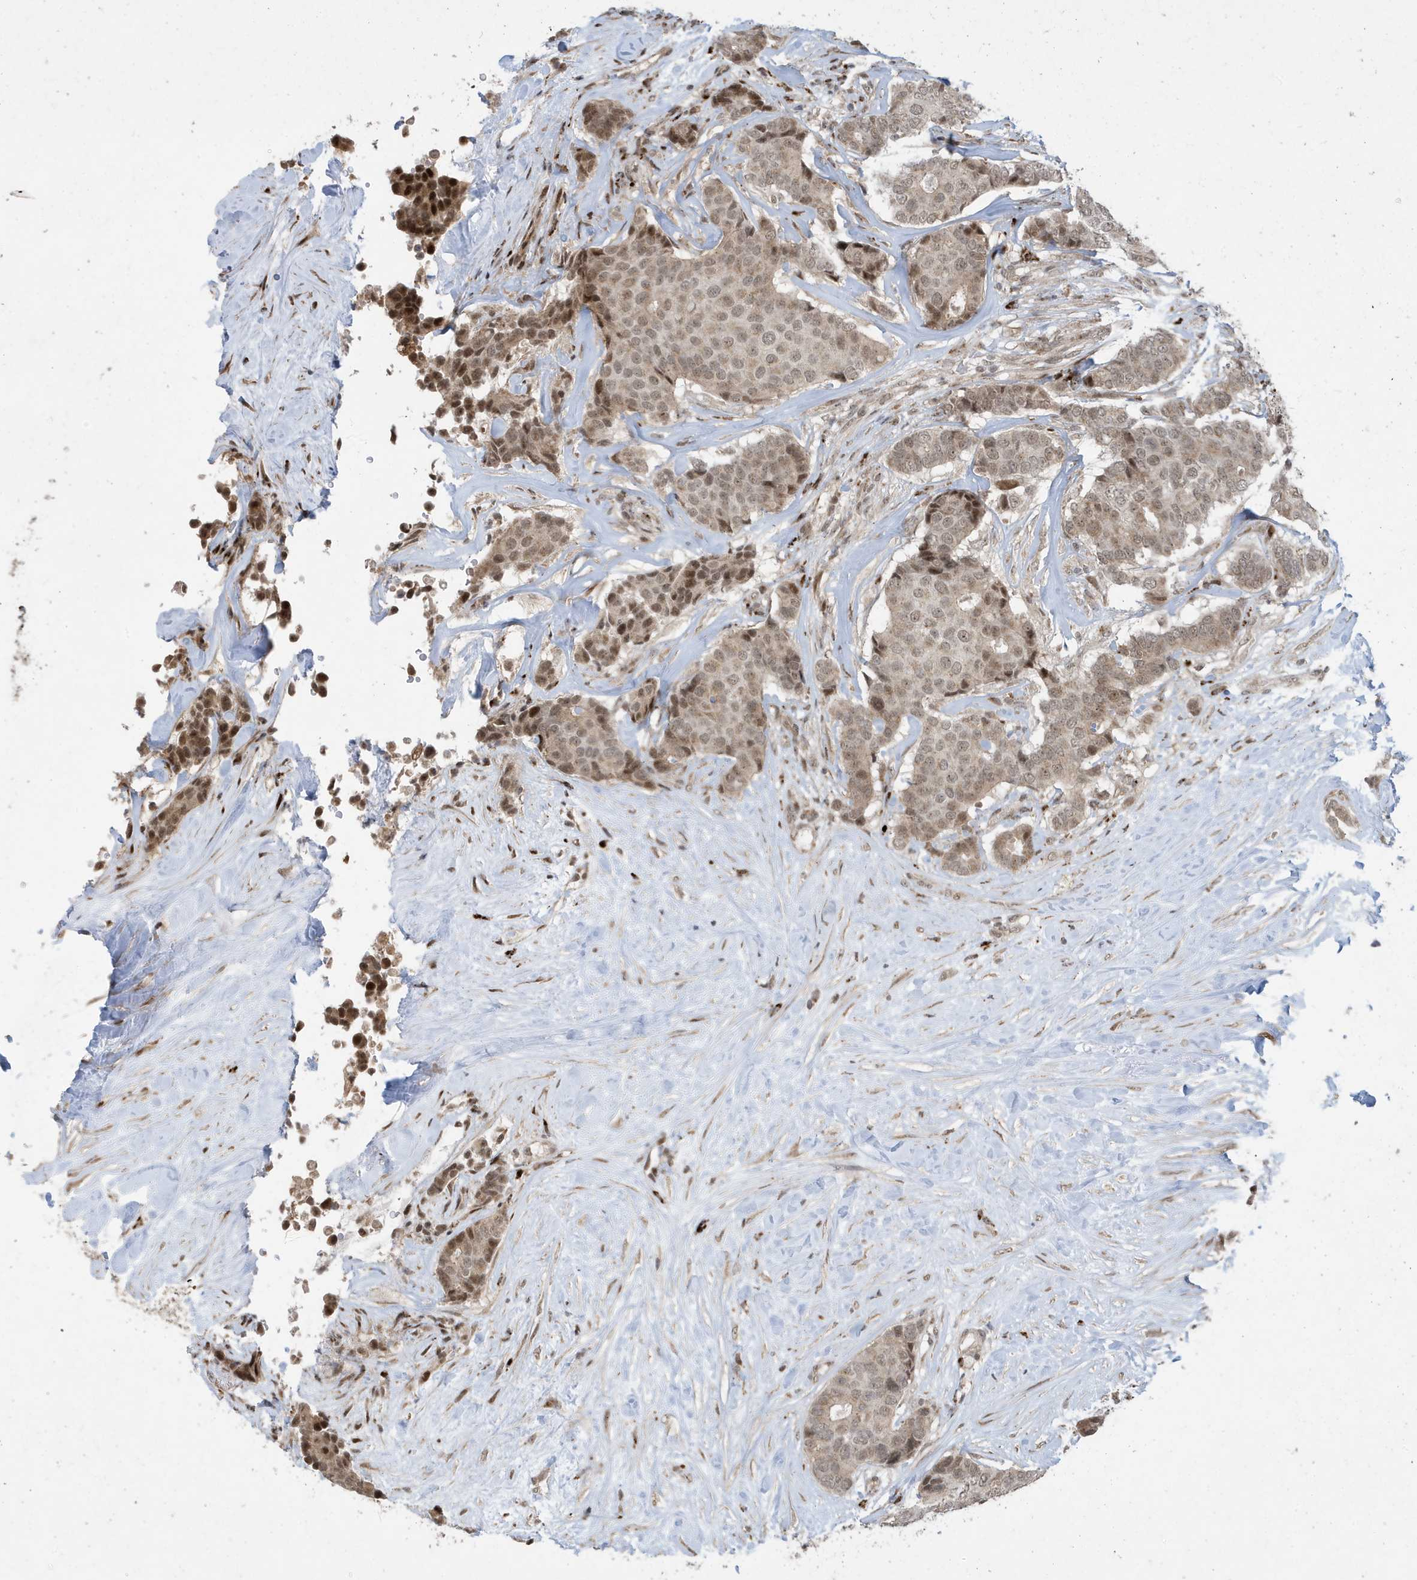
{"staining": {"intensity": "moderate", "quantity": "25%-75%", "location": "nuclear"}, "tissue": "breast cancer", "cell_type": "Tumor cells", "image_type": "cancer", "snomed": [{"axis": "morphology", "description": "Duct carcinoma"}, {"axis": "topography", "description": "Breast"}], "caption": "Breast invasive ductal carcinoma stained with a brown dye exhibits moderate nuclear positive expression in approximately 25%-75% of tumor cells.", "gene": "FAM9B", "patient": {"sex": "female", "age": 75}}